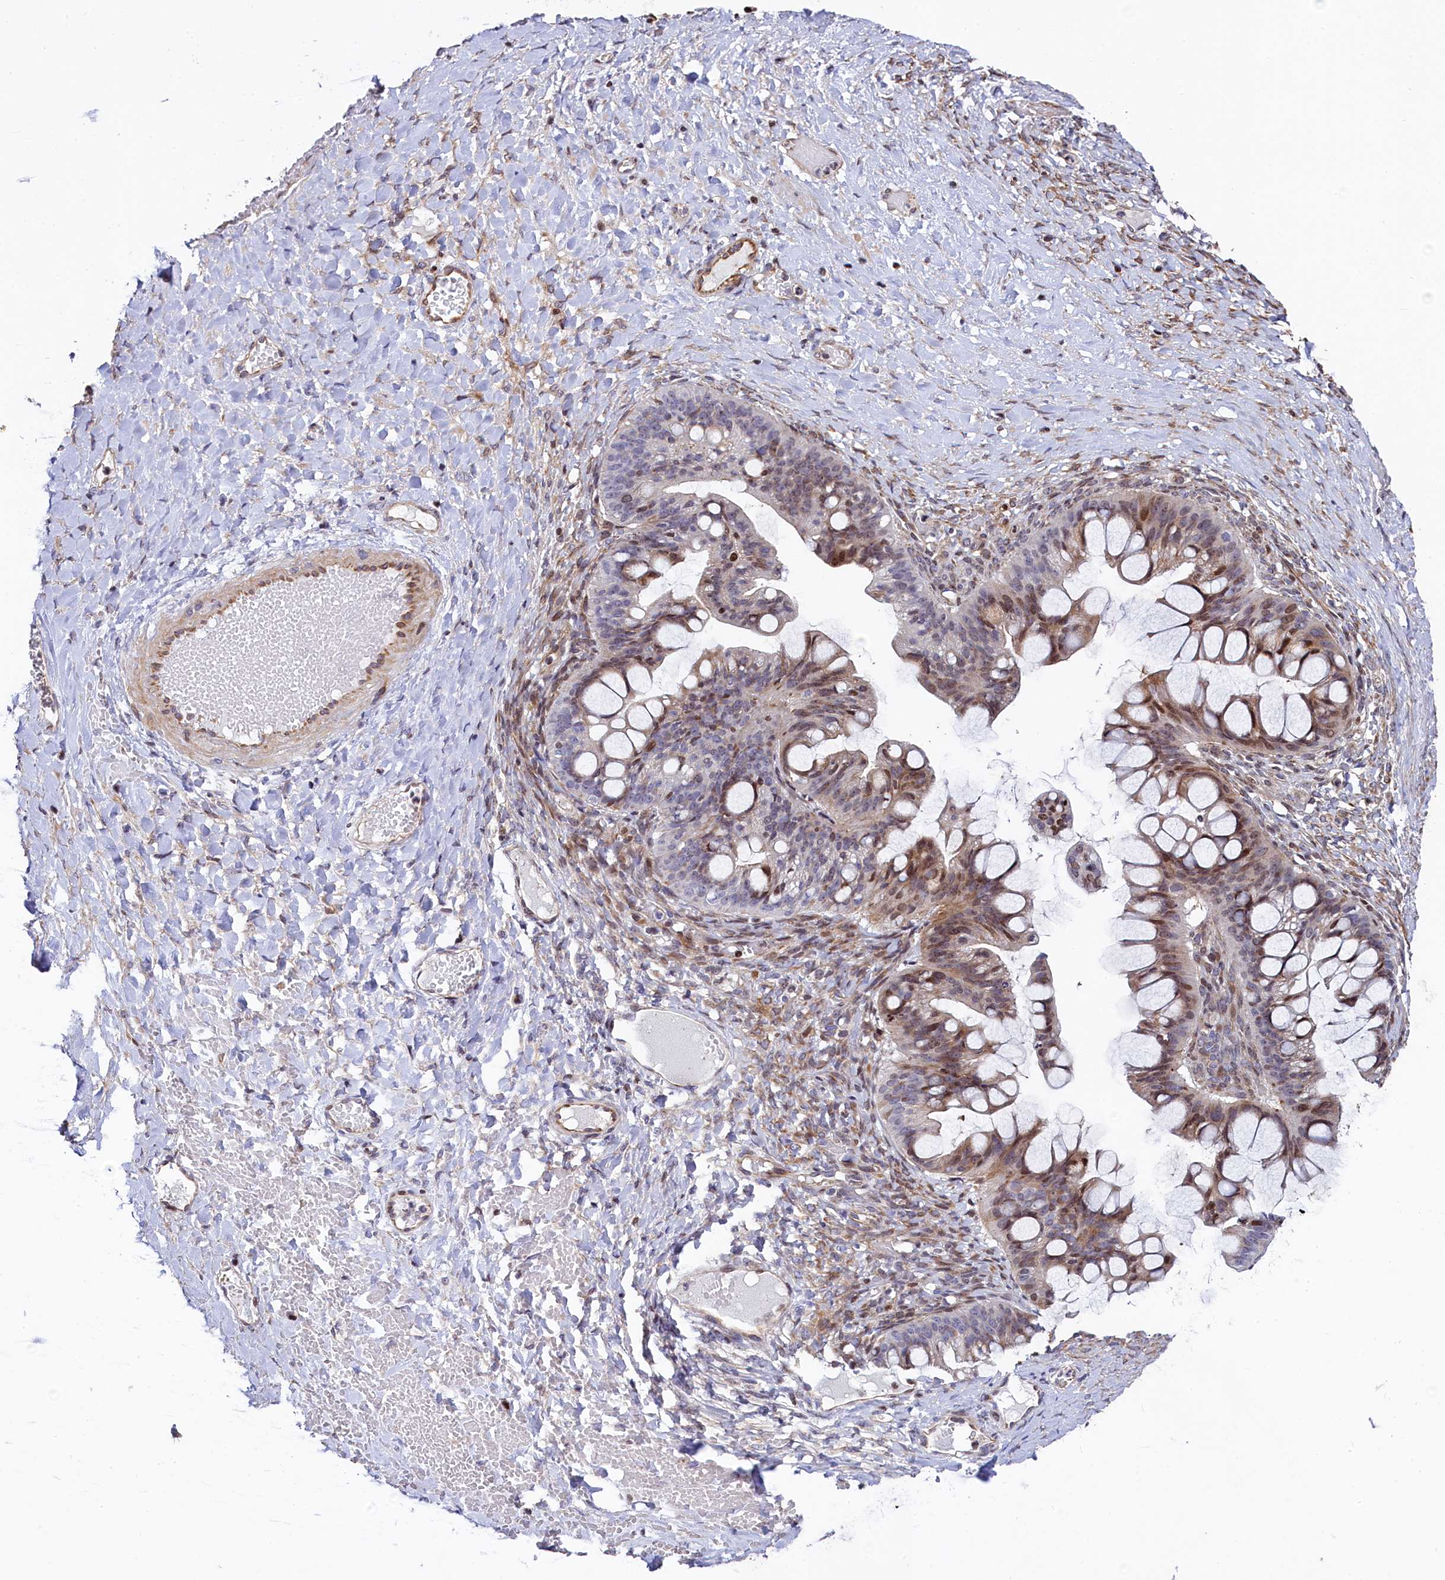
{"staining": {"intensity": "weak", "quantity": "25%-75%", "location": "cytoplasmic/membranous,nuclear"}, "tissue": "ovarian cancer", "cell_type": "Tumor cells", "image_type": "cancer", "snomed": [{"axis": "morphology", "description": "Cystadenocarcinoma, mucinous, NOS"}, {"axis": "topography", "description": "Ovary"}], "caption": "This is an image of immunohistochemistry (IHC) staining of ovarian mucinous cystadenocarcinoma, which shows weak positivity in the cytoplasmic/membranous and nuclear of tumor cells.", "gene": "TGDS", "patient": {"sex": "female", "age": 73}}